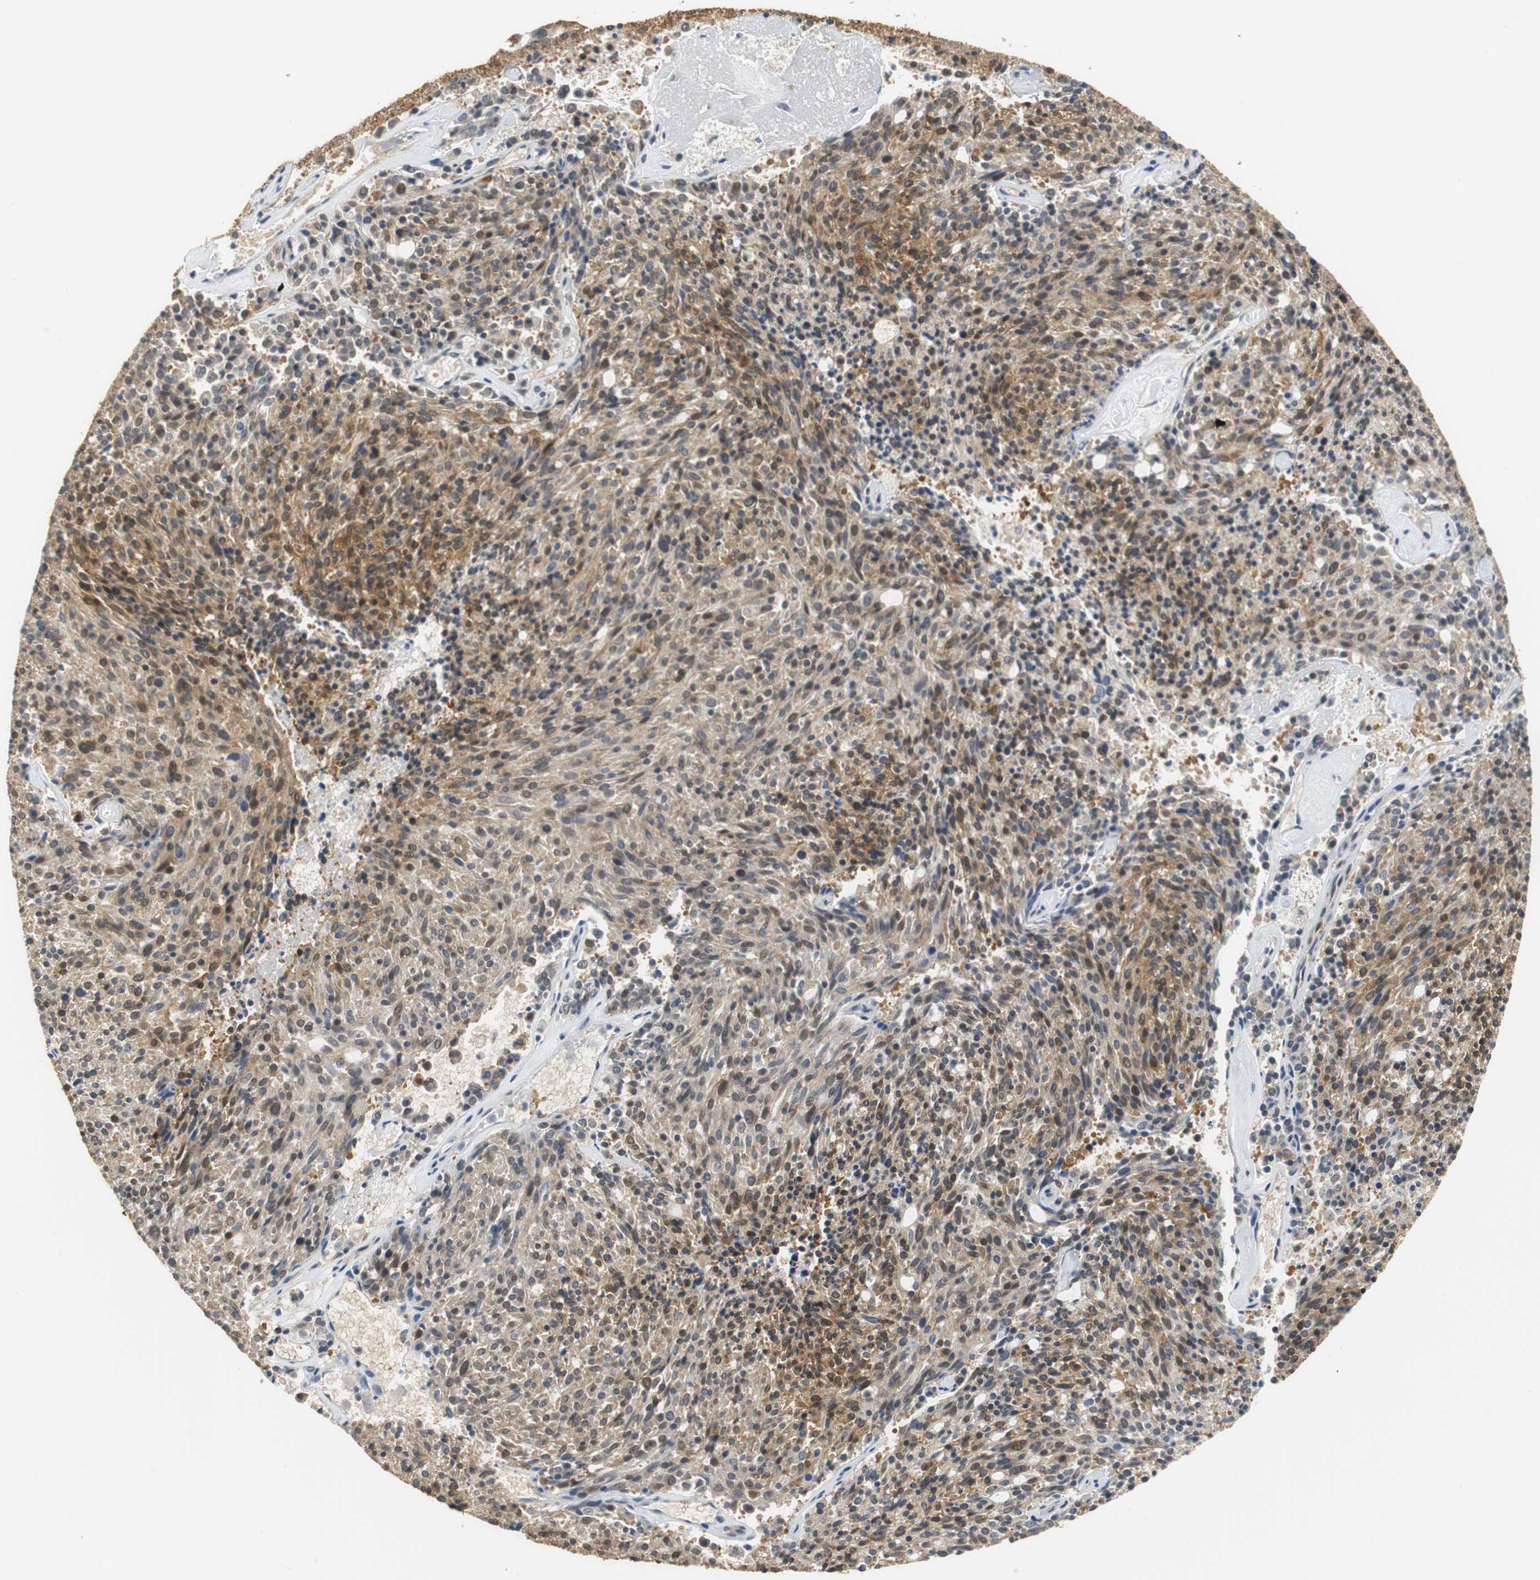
{"staining": {"intensity": "moderate", "quantity": ">75%", "location": "cytoplasmic/membranous,nuclear"}, "tissue": "carcinoid", "cell_type": "Tumor cells", "image_type": "cancer", "snomed": [{"axis": "morphology", "description": "Carcinoid, malignant, NOS"}, {"axis": "topography", "description": "Pancreas"}], "caption": "This is an image of IHC staining of carcinoid, which shows moderate positivity in the cytoplasmic/membranous and nuclear of tumor cells.", "gene": "UBQLN2", "patient": {"sex": "female", "age": 54}}